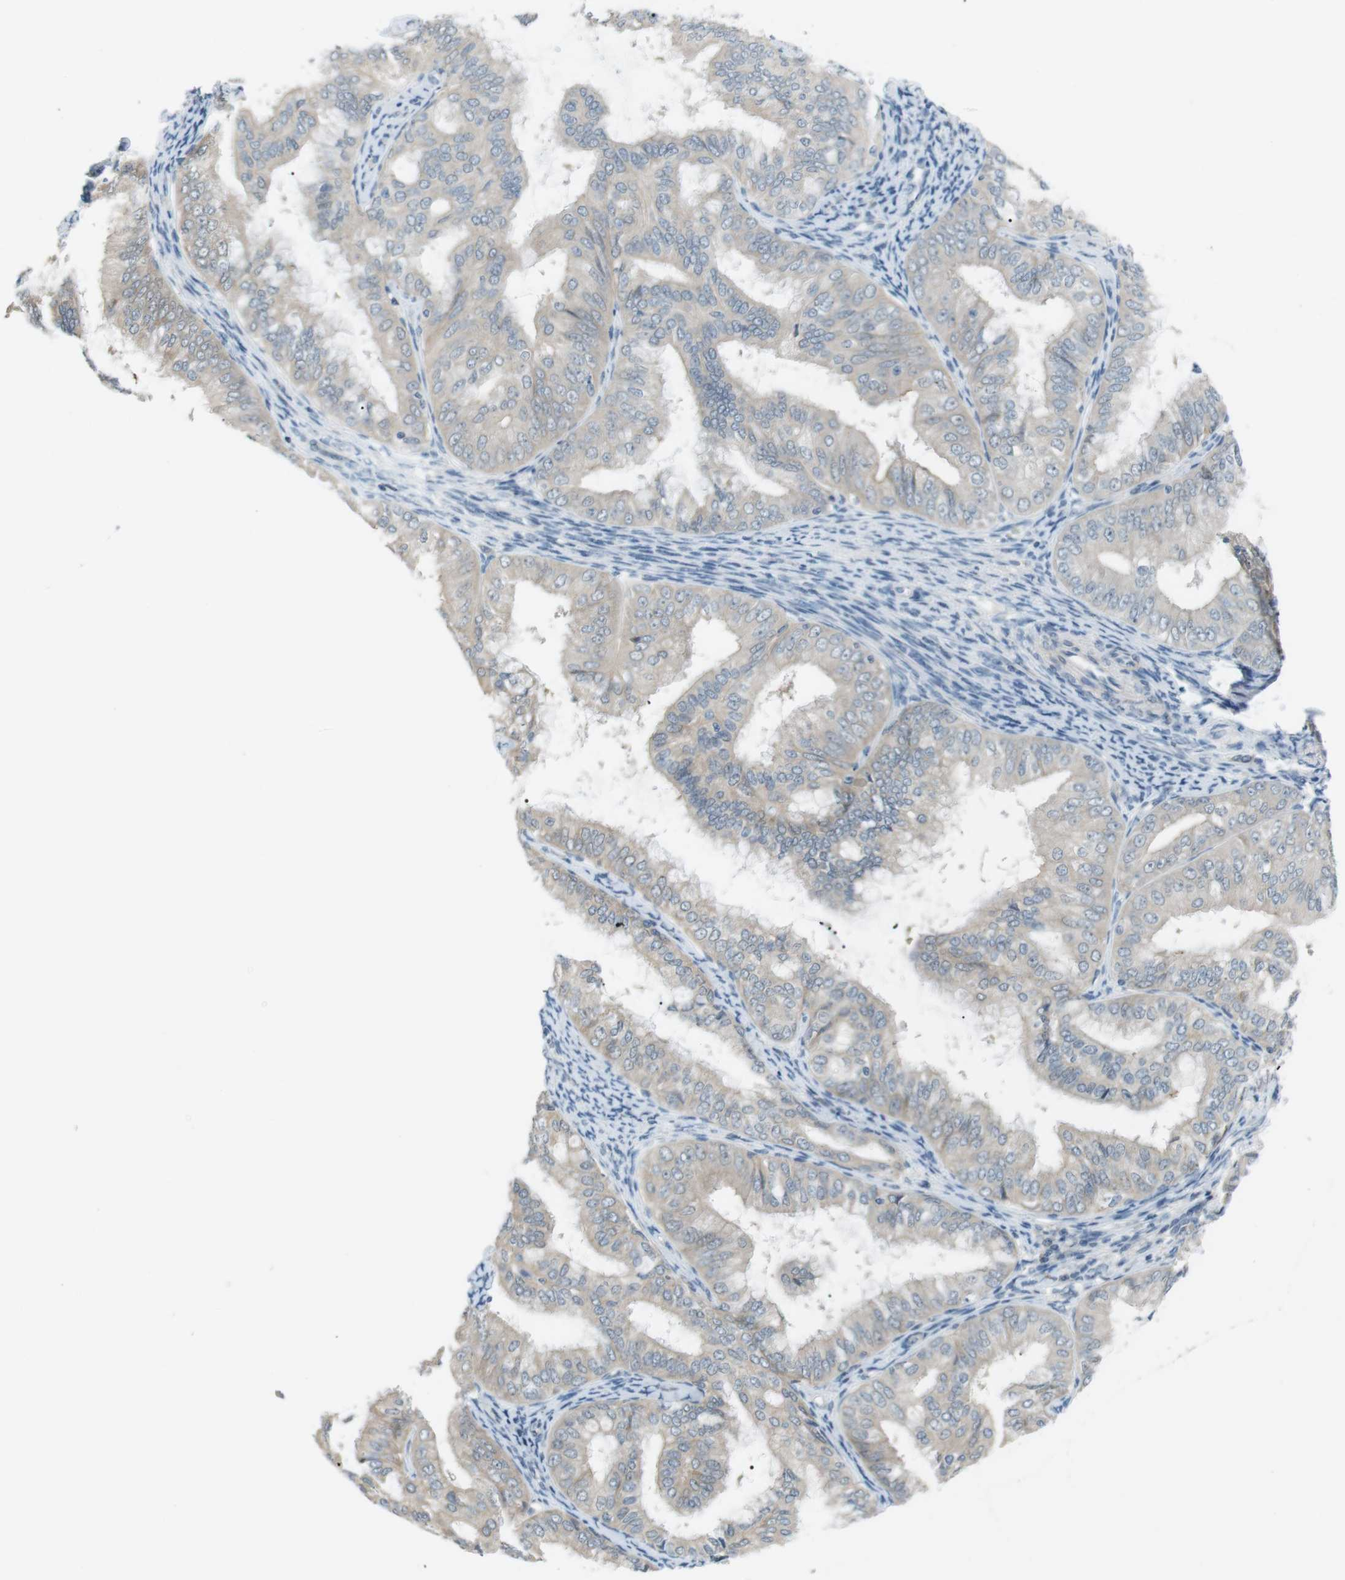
{"staining": {"intensity": "weak", "quantity": "<25%", "location": "cytoplasmic/membranous"}, "tissue": "endometrial cancer", "cell_type": "Tumor cells", "image_type": "cancer", "snomed": [{"axis": "morphology", "description": "Adenocarcinoma, NOS"}, {"axis": "topography", "description": "Endometrium"}], "caption": "Endometrial cancer (adenocarcinoma) stained for a protein using immunohistochemistry (IHC) displays no positivity tumor cells.", "gene": "RTN3", "patient": {"sex": "female", "age": 63}}